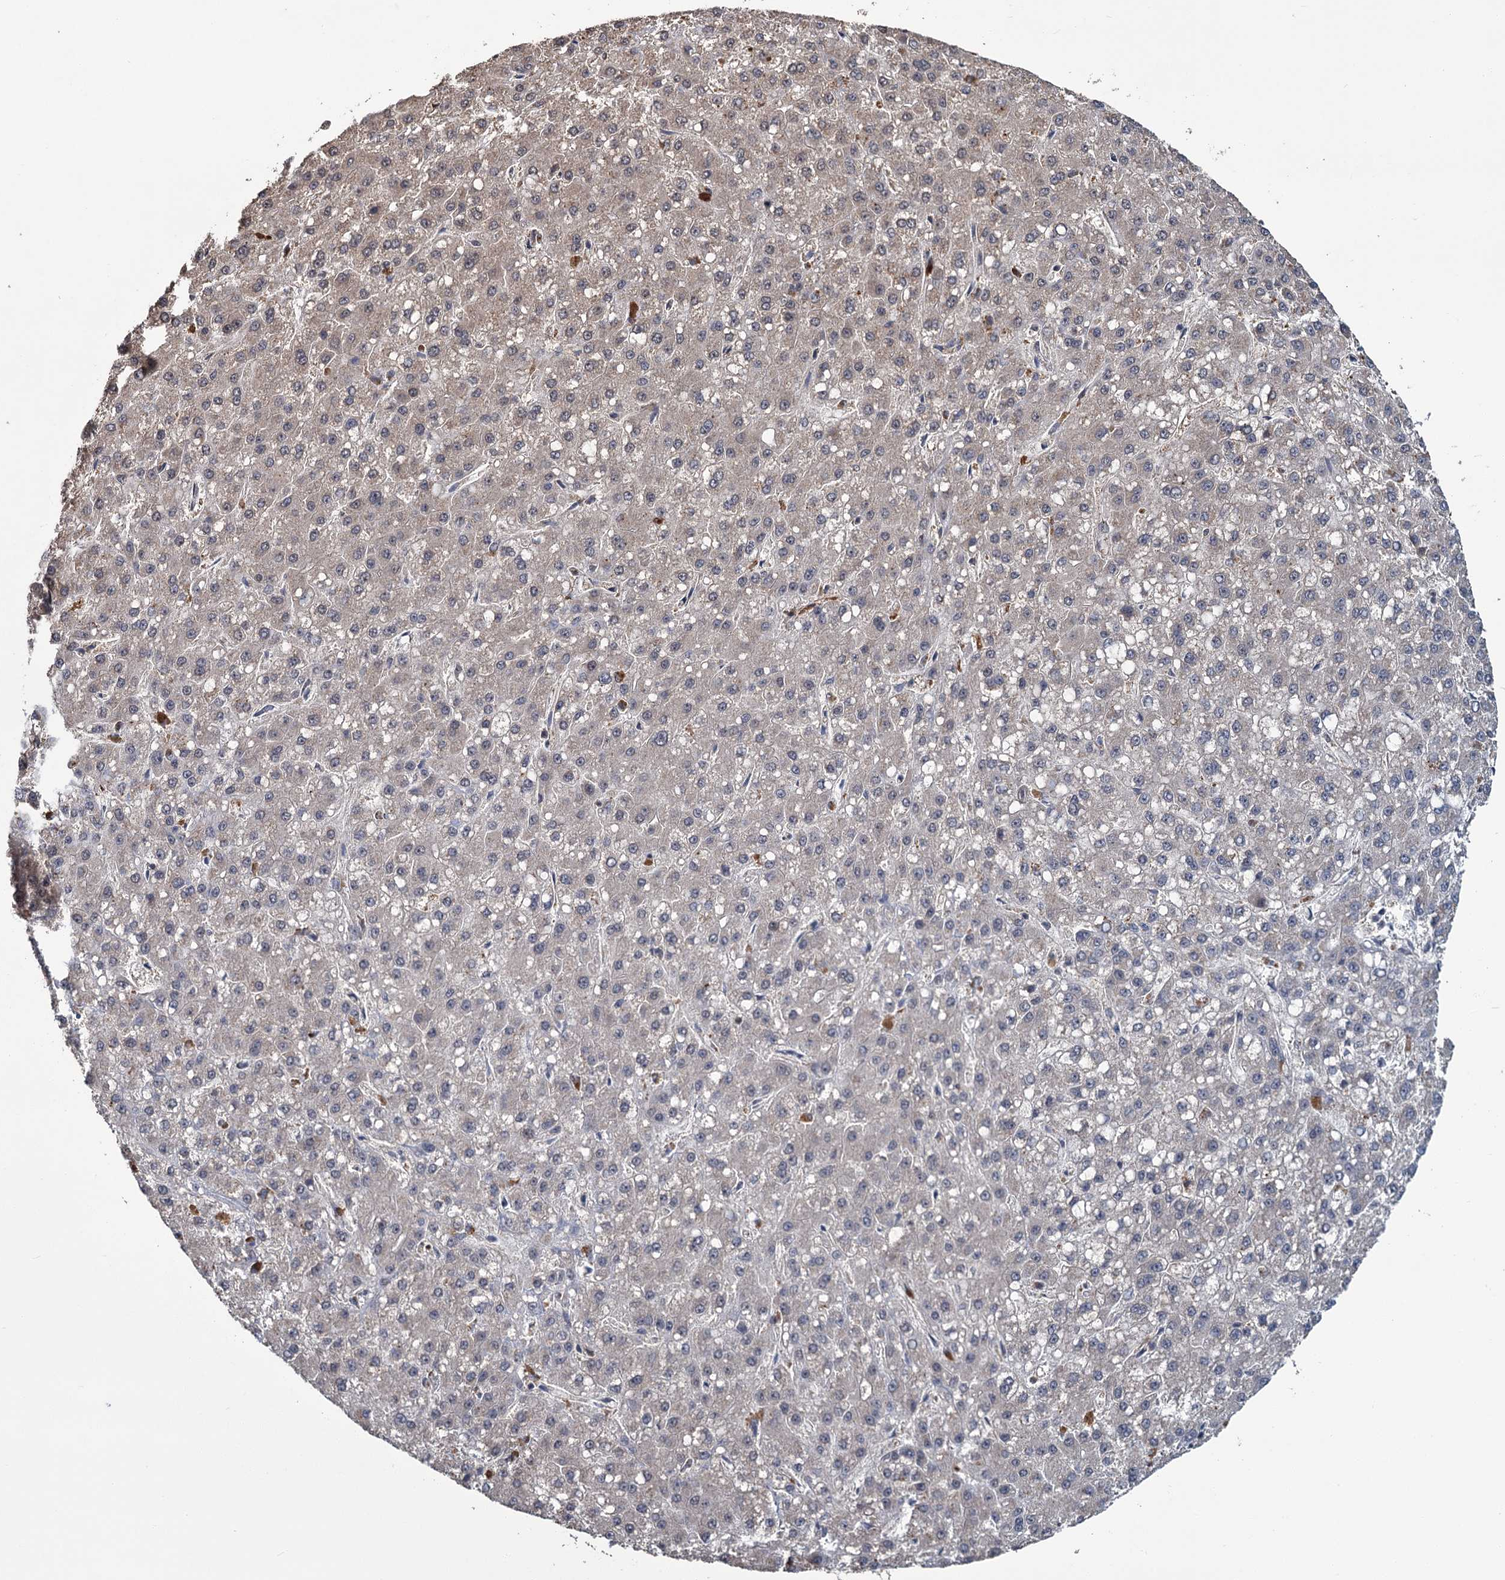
{"staining": {"intensity": "weak", "quantity": "<25%", "location": "cytoplasmic/membranous"}, "tissue": "liver cancer", "cell_type": "Tumor cells", "image_type": "cancer", "snomed": [{"axis": "morphology", "description": "Carcinoma, Hepatocellular, NOS"}, {"axis": "topography", "description": "Liver"}], "caption": "High magnification brightfield microscopy of liver cancer (hepatocellular carcinoma) stained with DAB (brown) and counterstained with hematoxylin (blue): tumor cells show no significant expression.", "gene": "KANSL2", "patient": {"sex": "male", "age": 67}}